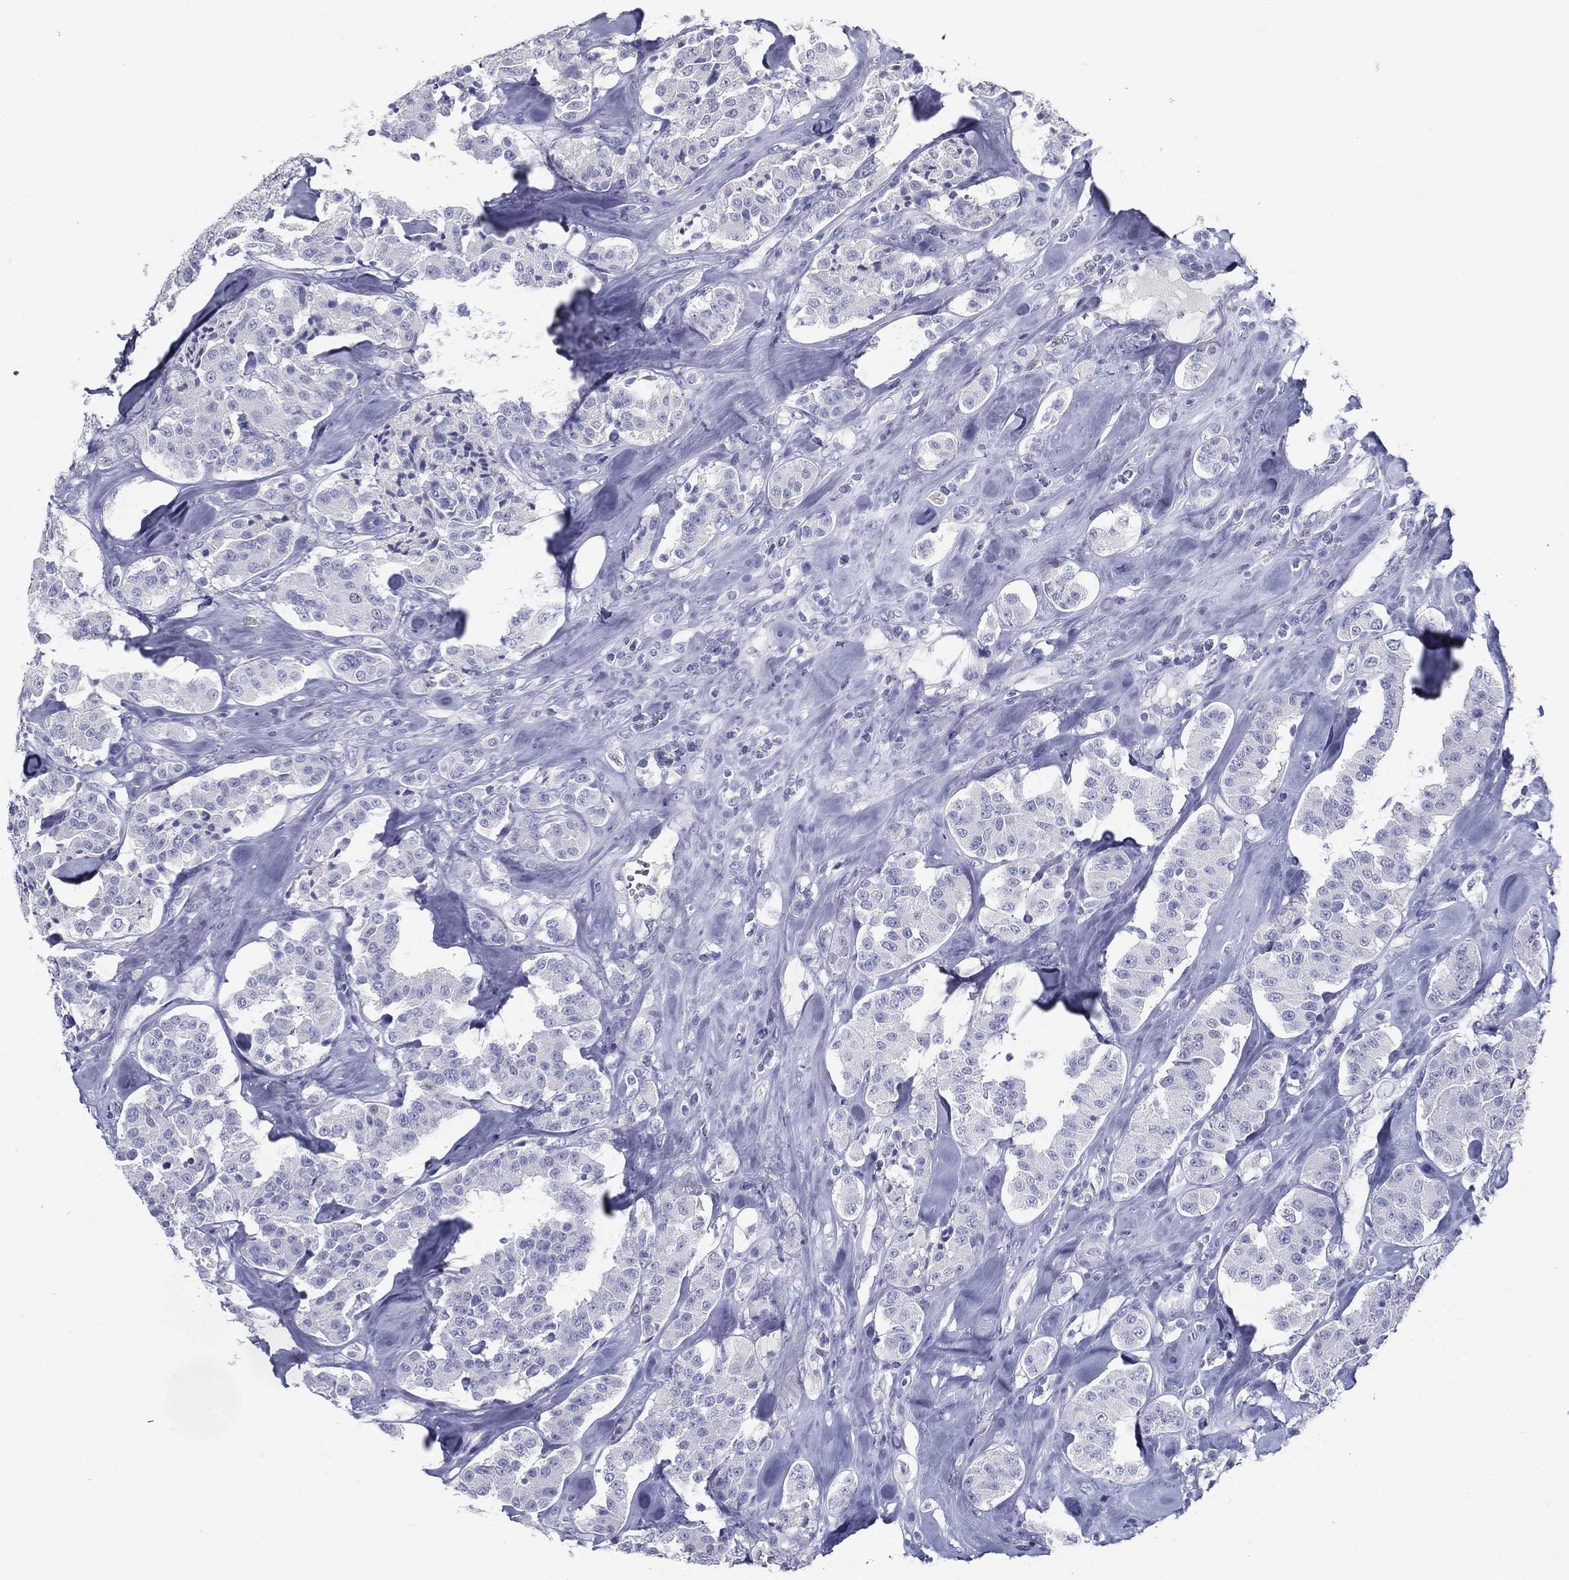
{"staining": {"intensity": "negative", "quantity": "none", "location": "none"}, "tissue": "carcinoid", "cell_type": "Tumor cells", "image_type": "cancer", "snomed": [{"axis": "morphology", "description": "Carcinoid, malignant, NOS"}, {"axis": "topography", "description": "Pancreas"}], "caption": "Image shows no significant protein positivity in tumor cells of malignant carcinoid.", "gene": "KIF2C", "patient": {"sex": "male", "age": 41}}